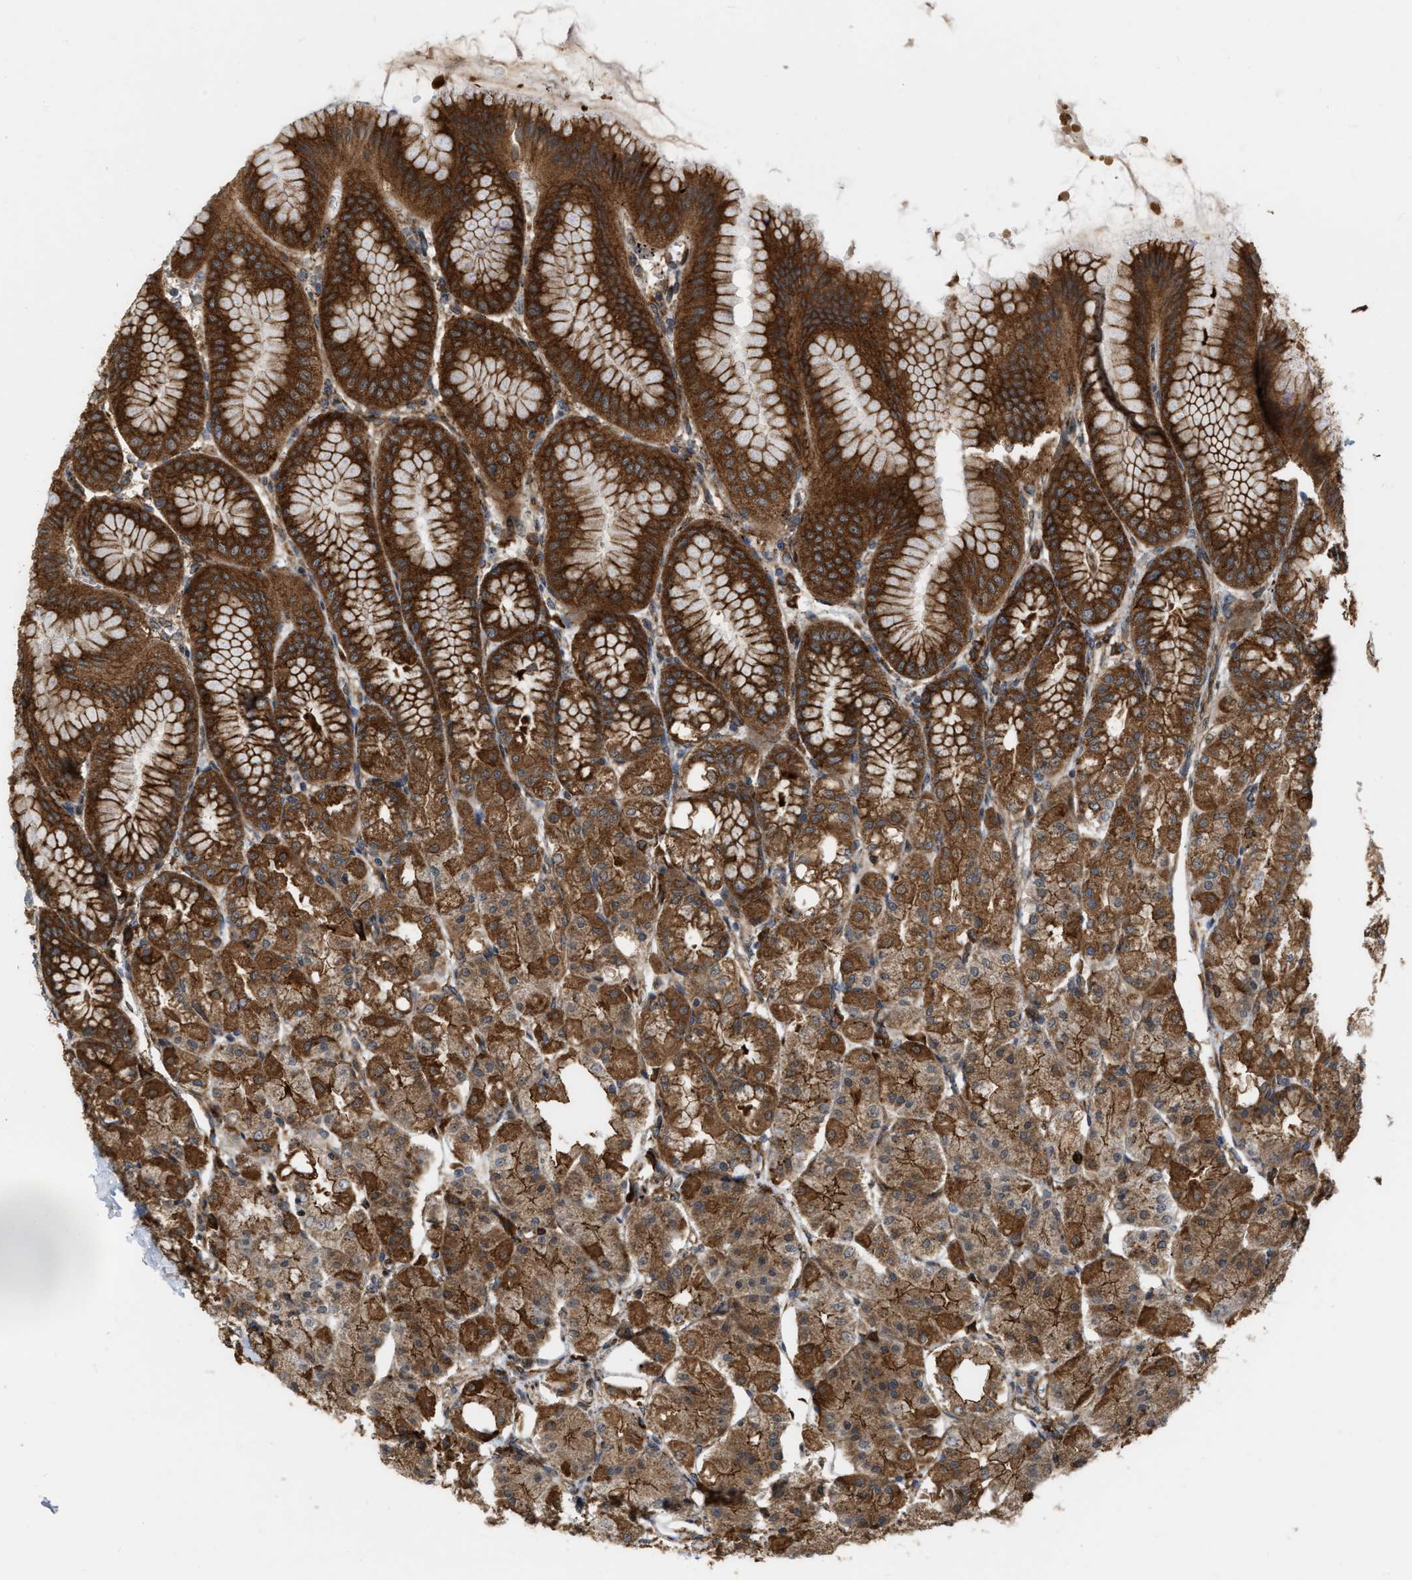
{"staining": {"intensity": "strong", "quantity": ">75%", "location": "cytoplasmic/membranous"}, "tissue": "stomach", "cell_type": "Glandular cells", "image_type": "normal", "snomed": [{"axis": "morphology", "description": "Normal tissue, NOS"}, {"axis": "topography", "description": "Stomach, lower"}], "caption": "This photomicrograph reveals immunohistochemistry staining of benign stomach, with high strong cytoplasmic/membranous staining in about >75% of glandular cells.", "gene": "IQCE", "patient": {"sex": "male", "age": 71}}